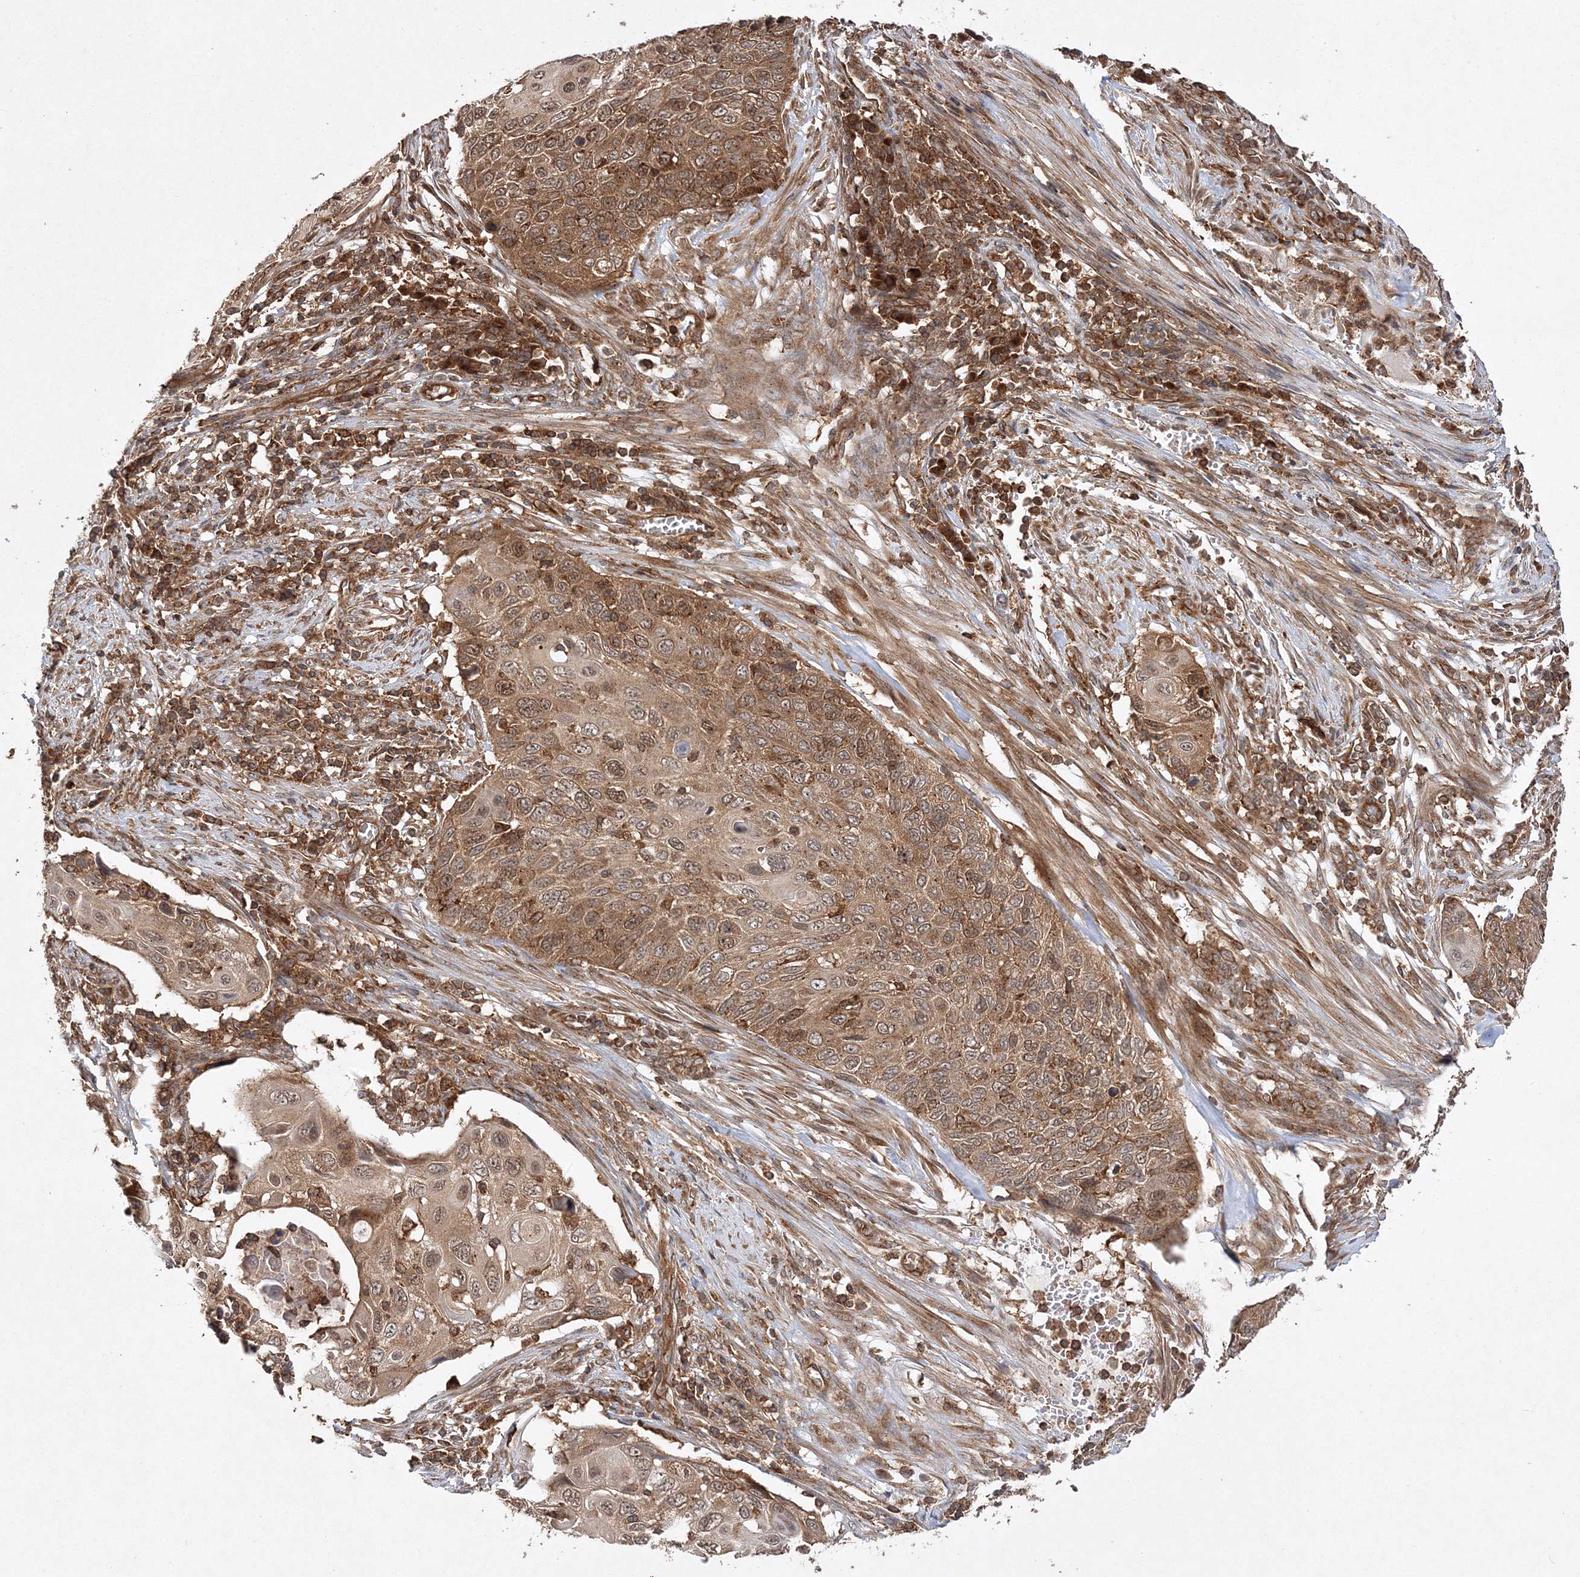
{"staining": {"intensity": "moderate", "quantity": ">75%", "location": "cytoplasmic/membranous"}, "tissue": "cervical cancer", "cell_type": "Tumor cells", "image_type": "cancer", "snomed": [{"axis": "morphology", "description": "Squamous cell carcinoma, NOS"}, {"axis": "topography", "description": "Cervix"}], "caption": "The immunohistochemical stain labels moderate cytoplasmic/membranous expression in tumor cells of cervical squamous cell carcinoma tissue.", "gene": "WDR37", "patient": {"sex": "female", "age": 70}}